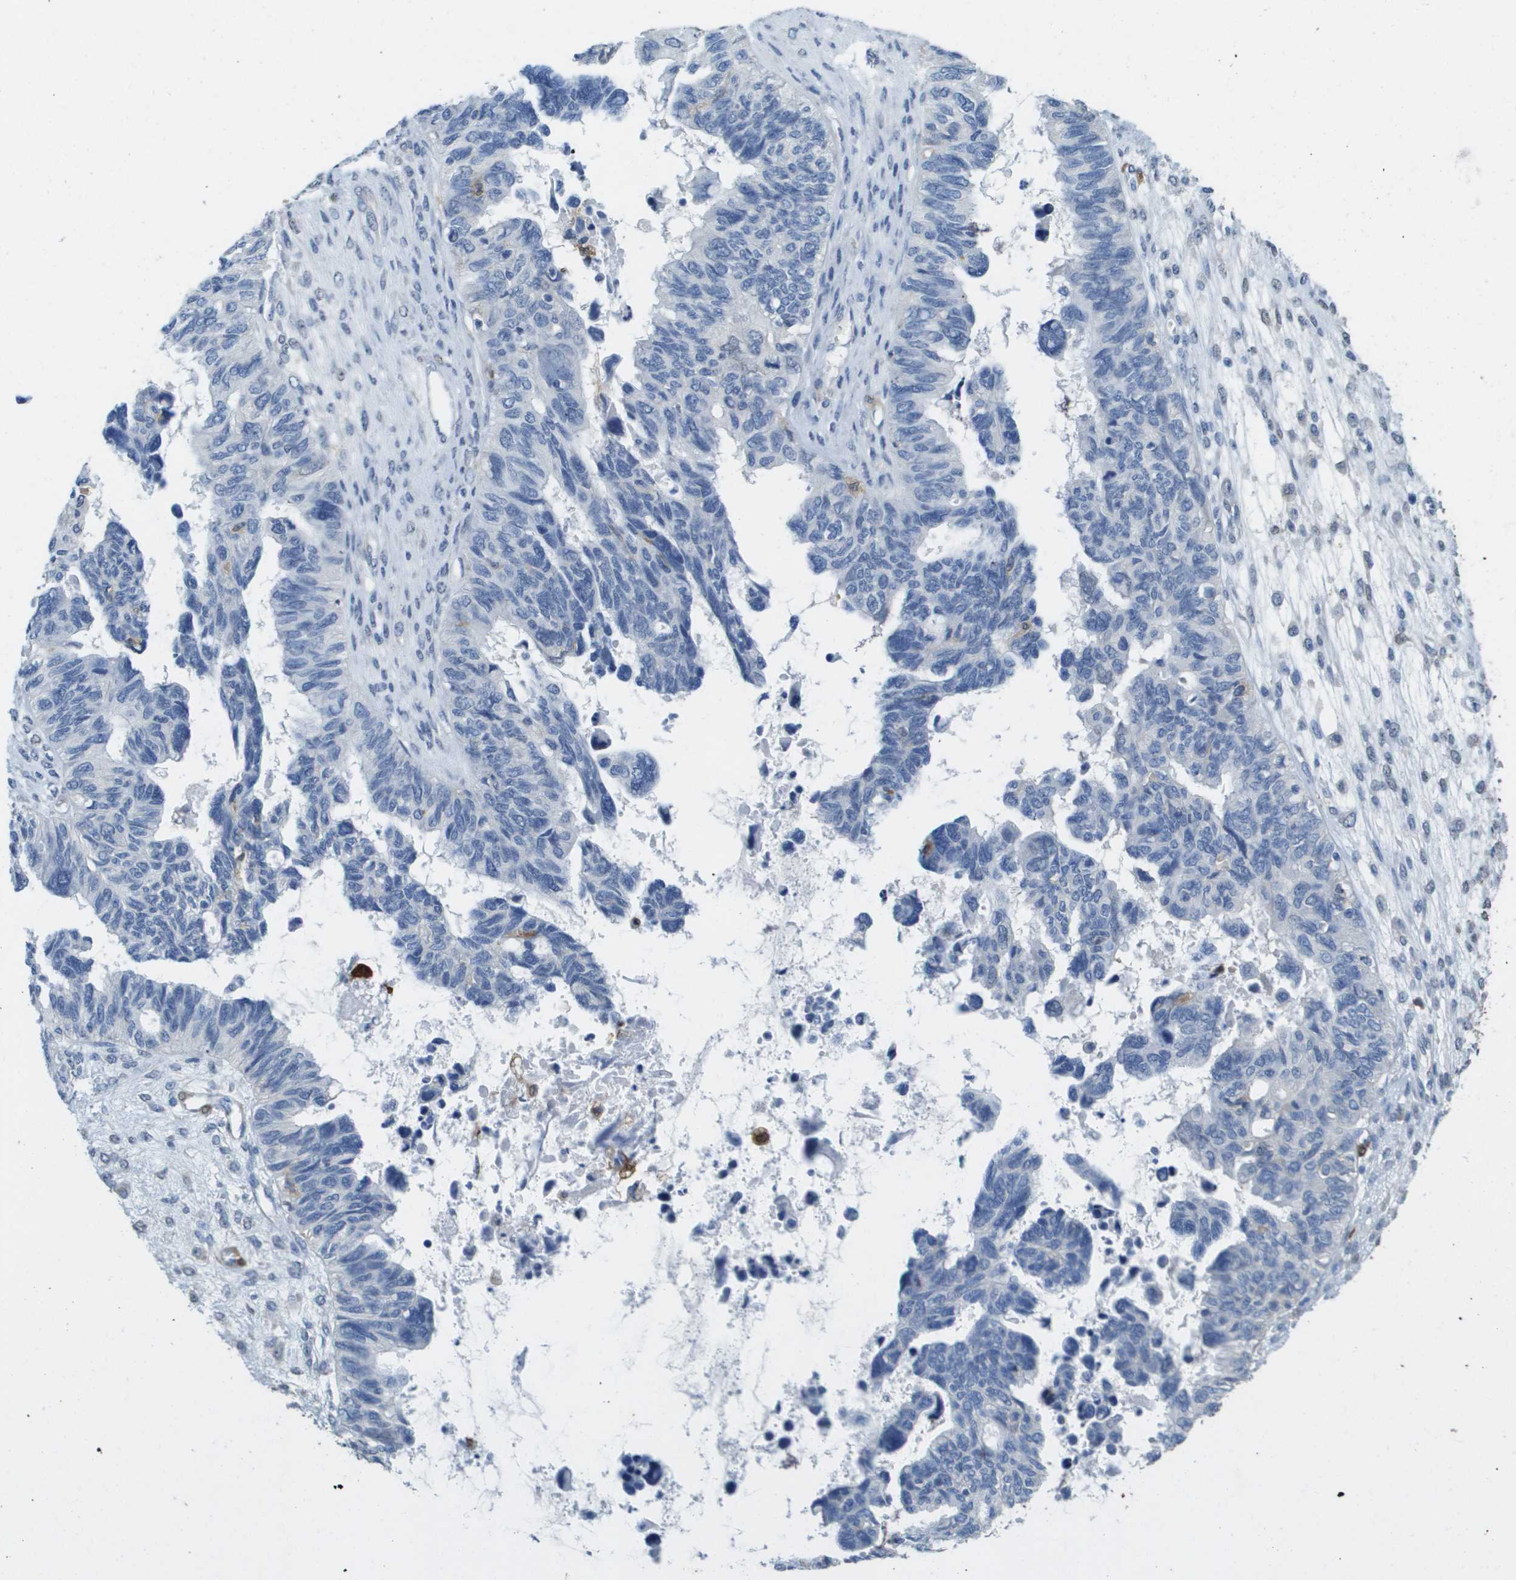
{"staining": {"intensity": "negative", "quantity": "none", "location": "none"}, "tissue": "ovarian cancer", "cell_type": "Tumor cells", "image_type": "cancer", "snomed": [{"axis": "morphology", "description": "Cystadenocarcinoma, serous, NOS"}, {"axis": "topography", "description": "Ovary"}], "caption": "DAB (3,3'-diaminobenzidine) immunohistochemical staining of serous cystadenocarcinoma (ovarian) displays no significant expression in tumor cells. (DAB immunohistochemistry (IHC) visualized using brightfield microscopy, high magnification).", "gene": "FABP5", "patient": {"sex": "female", "age": 79}}